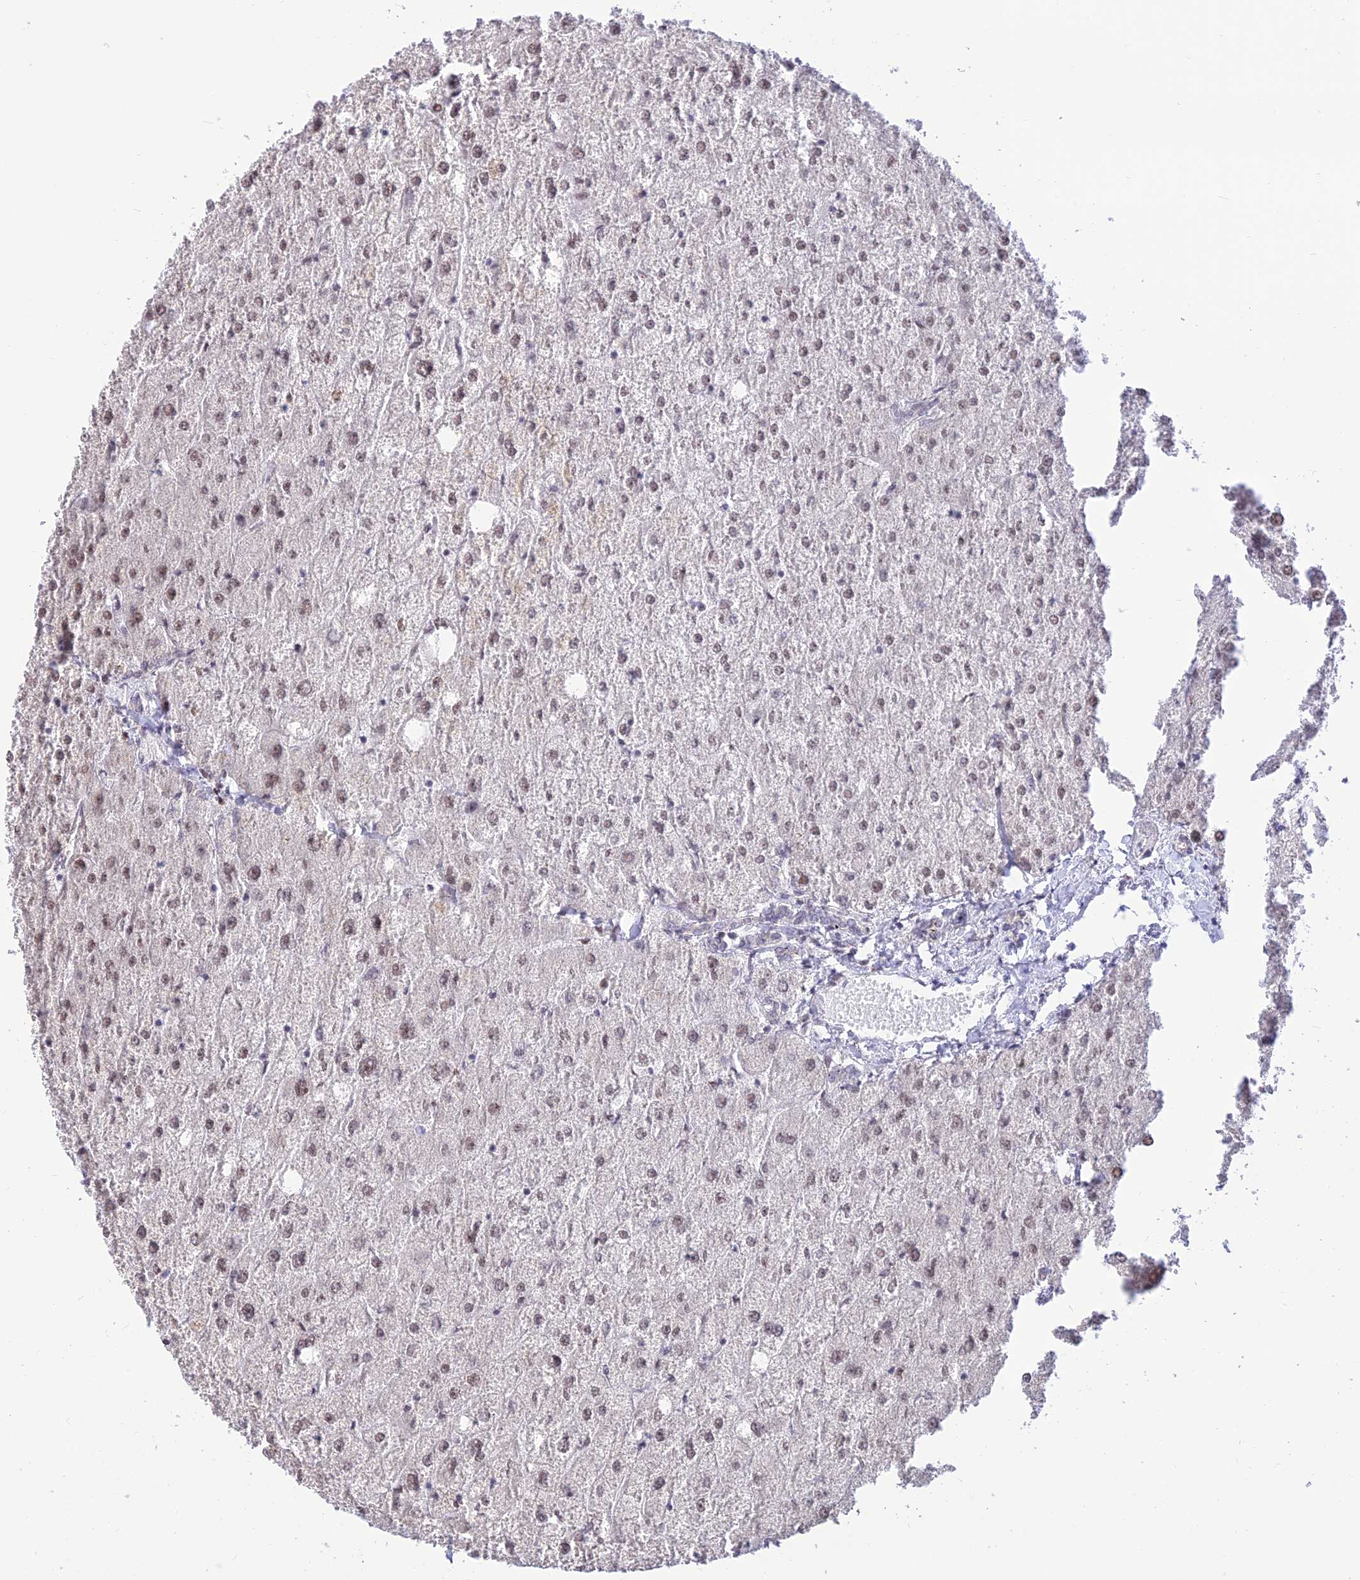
{"staining": {"intensity": "negative", "quantity": "none", "location": "none"}, "tissue": "liver", "cell_type": "Cholangiocytes", "image_type": "normal", "snomed": [{"axis": "morphology", "description": "Normal tissue, NOS"}, {"axis": "topography", "description": "Liver"}], "caption": "Protein analysis of normal liver demonstrates no significant positivity in cholangiocytes. The staining was performed using DAB to visualize the protein expression in brown, while the nuclei were stained in blue with hematoxylin (Magnification: 20x).", "gene": "GOLGA3", "patient": {"sex": "male", "age": 73}}